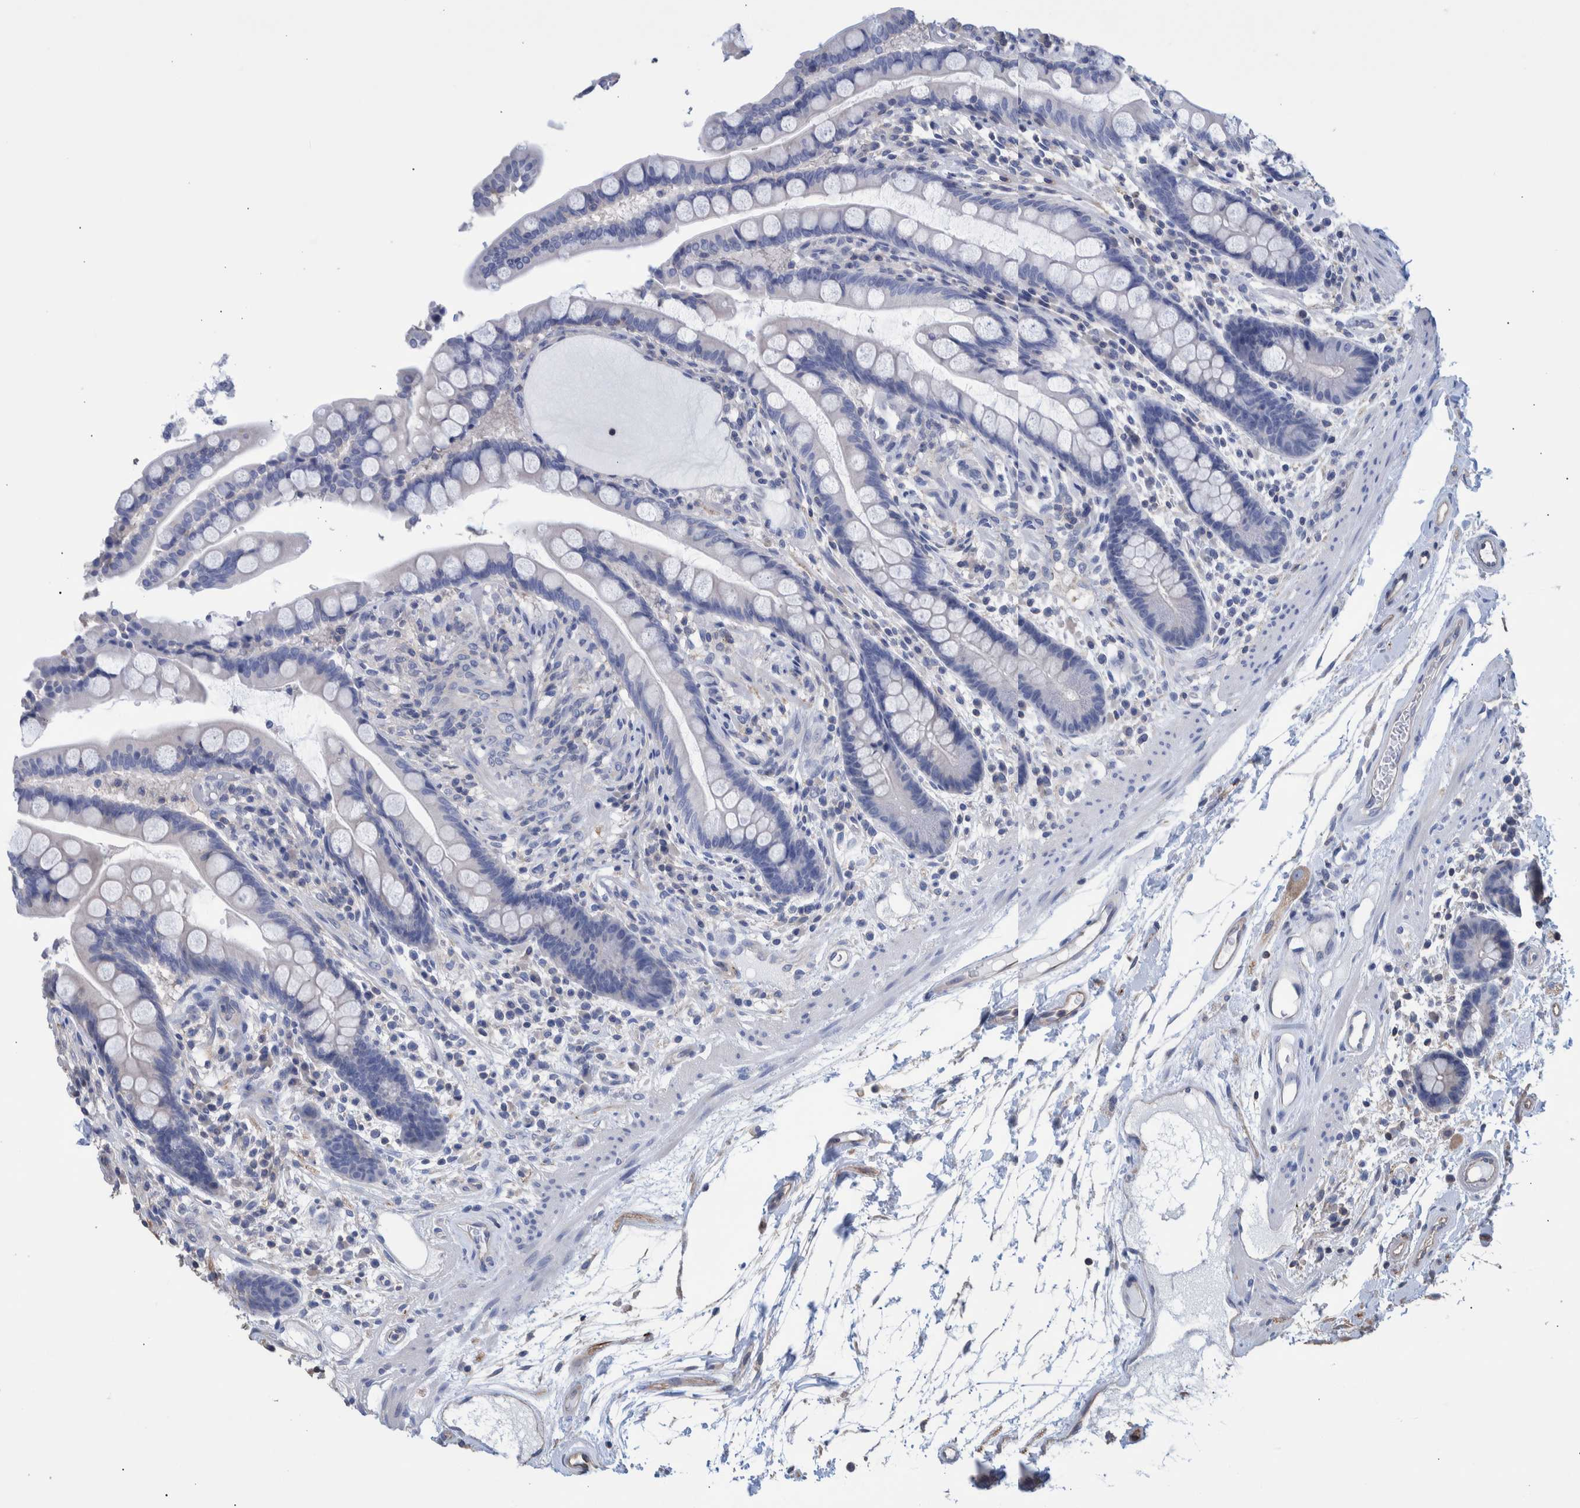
{"staining": {"intensity": "weak", "quantity": ">75%", "location": "cytoplasmic/membranous"}, "tissue": "colon", "cell_type": "Endothelial cells", "image_type": "normal", "snomed": [{"axis": "morphology", "description": "Normal tissue, NOS"}, {"axis": "topography", "description": "Colon"}], "caption": "Protein expression analysis of normal colon displays weak cytoplasmic/membranous positivity in about >75% of endothelial cells. The staining was performed using DAB (3,3'-diaminobenzidine) to visualize the protein expression in brown, while the nuclei were stained in blue with hematoxylin (Magnification: 20x).", "gene": "PPP3CC", "patient": {"sex": "male", "age": 73}}